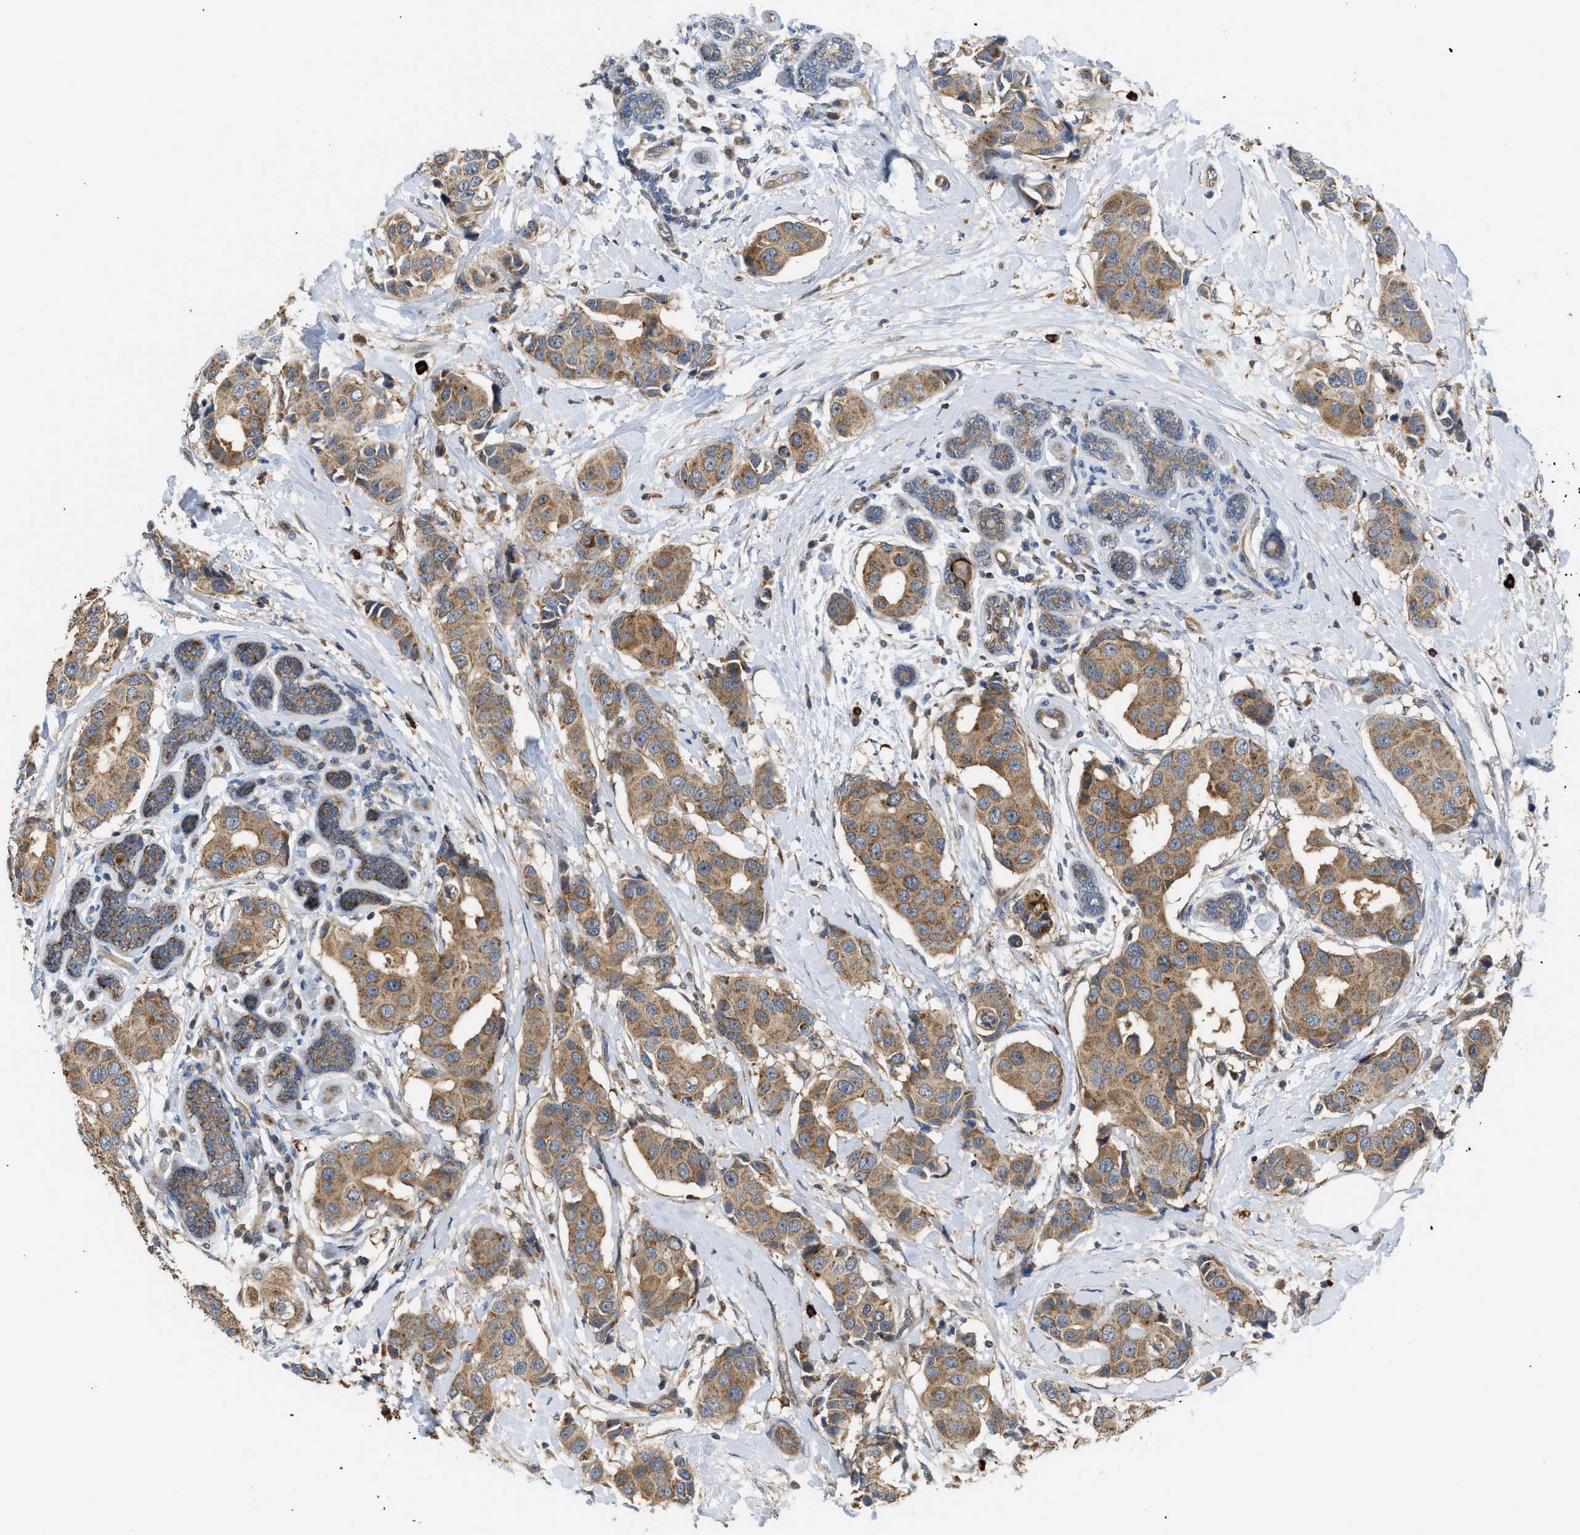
{"staining": {"intensity": "moderate", "quantity": ">75%", "location": "cytoplasmic/membranous"}, "tissue": "breast cancer", "cell_type": "Tumor cells", "image_type": "cancer", "snomed": [{"axis": "morphology", "description": "Normal tissue, NOS"}, {"axis": "morphology", "description": "Duct carcinoma"}, {"axis": "topography", "description": "Breast"}], "caption": "Breast invasive ductal carcinoma stained for a protein (brown) demonstrates moderate cytoplasmic/membranous positive staining in approximately >75% of tumor cells.", "gene": "PDCL", "patient": {"sex": "female", "age": 39}}